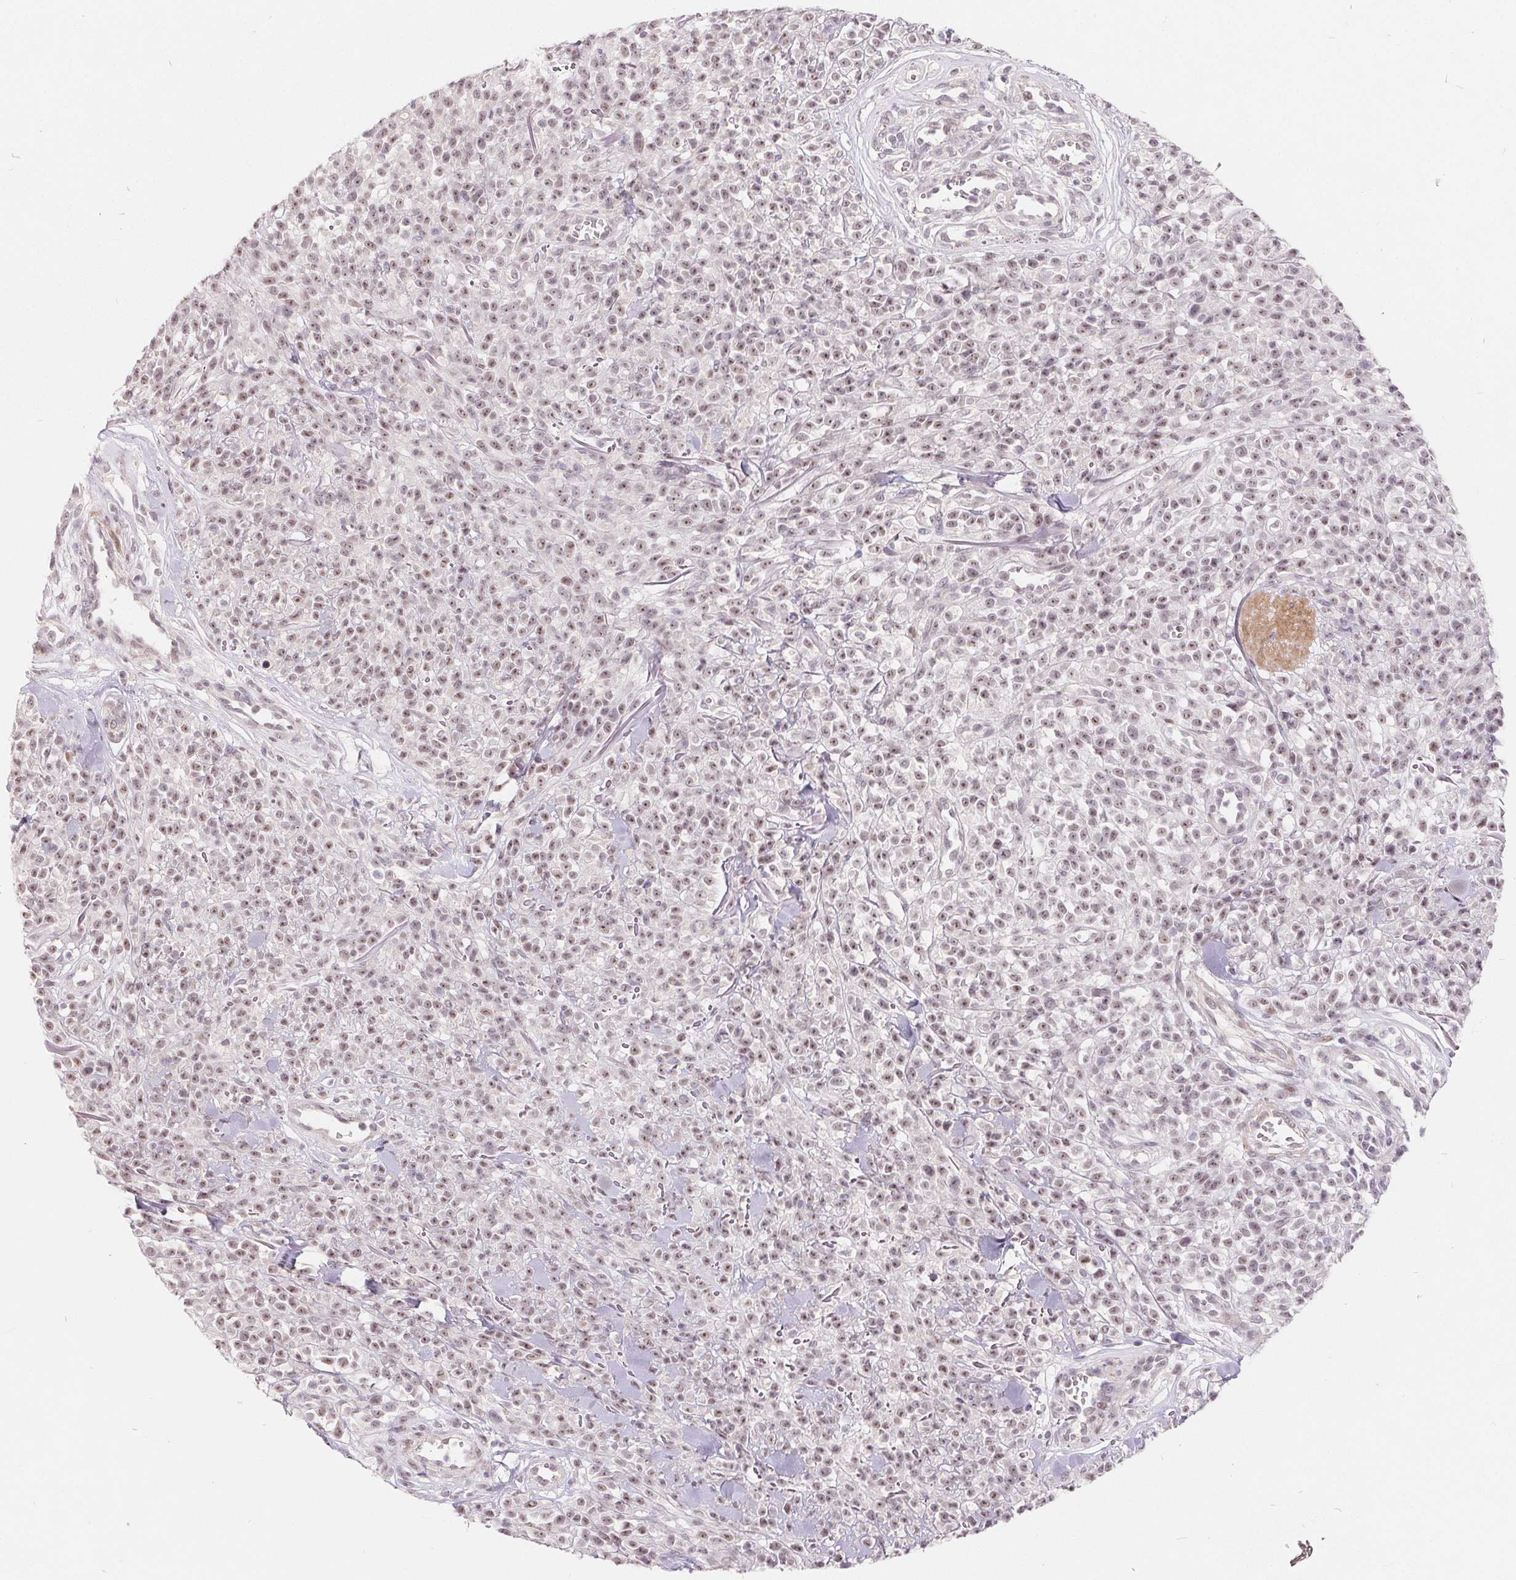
{"staining": {"intensity": "weak", "quantity": ">75%", "location": "nuclear"}, "tissue": "melanoma", "cell_type": "Tumor cells", "image_type": "cancer", "snomed": [{"axis": "morphology", "description": "Malignant melanoma, NOS"}, {"axis": "topography", "description": "Skin"}, {"axis": "topography", "description": "Skin of trunk"}], "caption": "A brown stain highlights weak nuclear staining of a protein in malignant melanoma tumor cells.", "gene": "NRG2", "patient": {"sex": "male", "age": 74}}